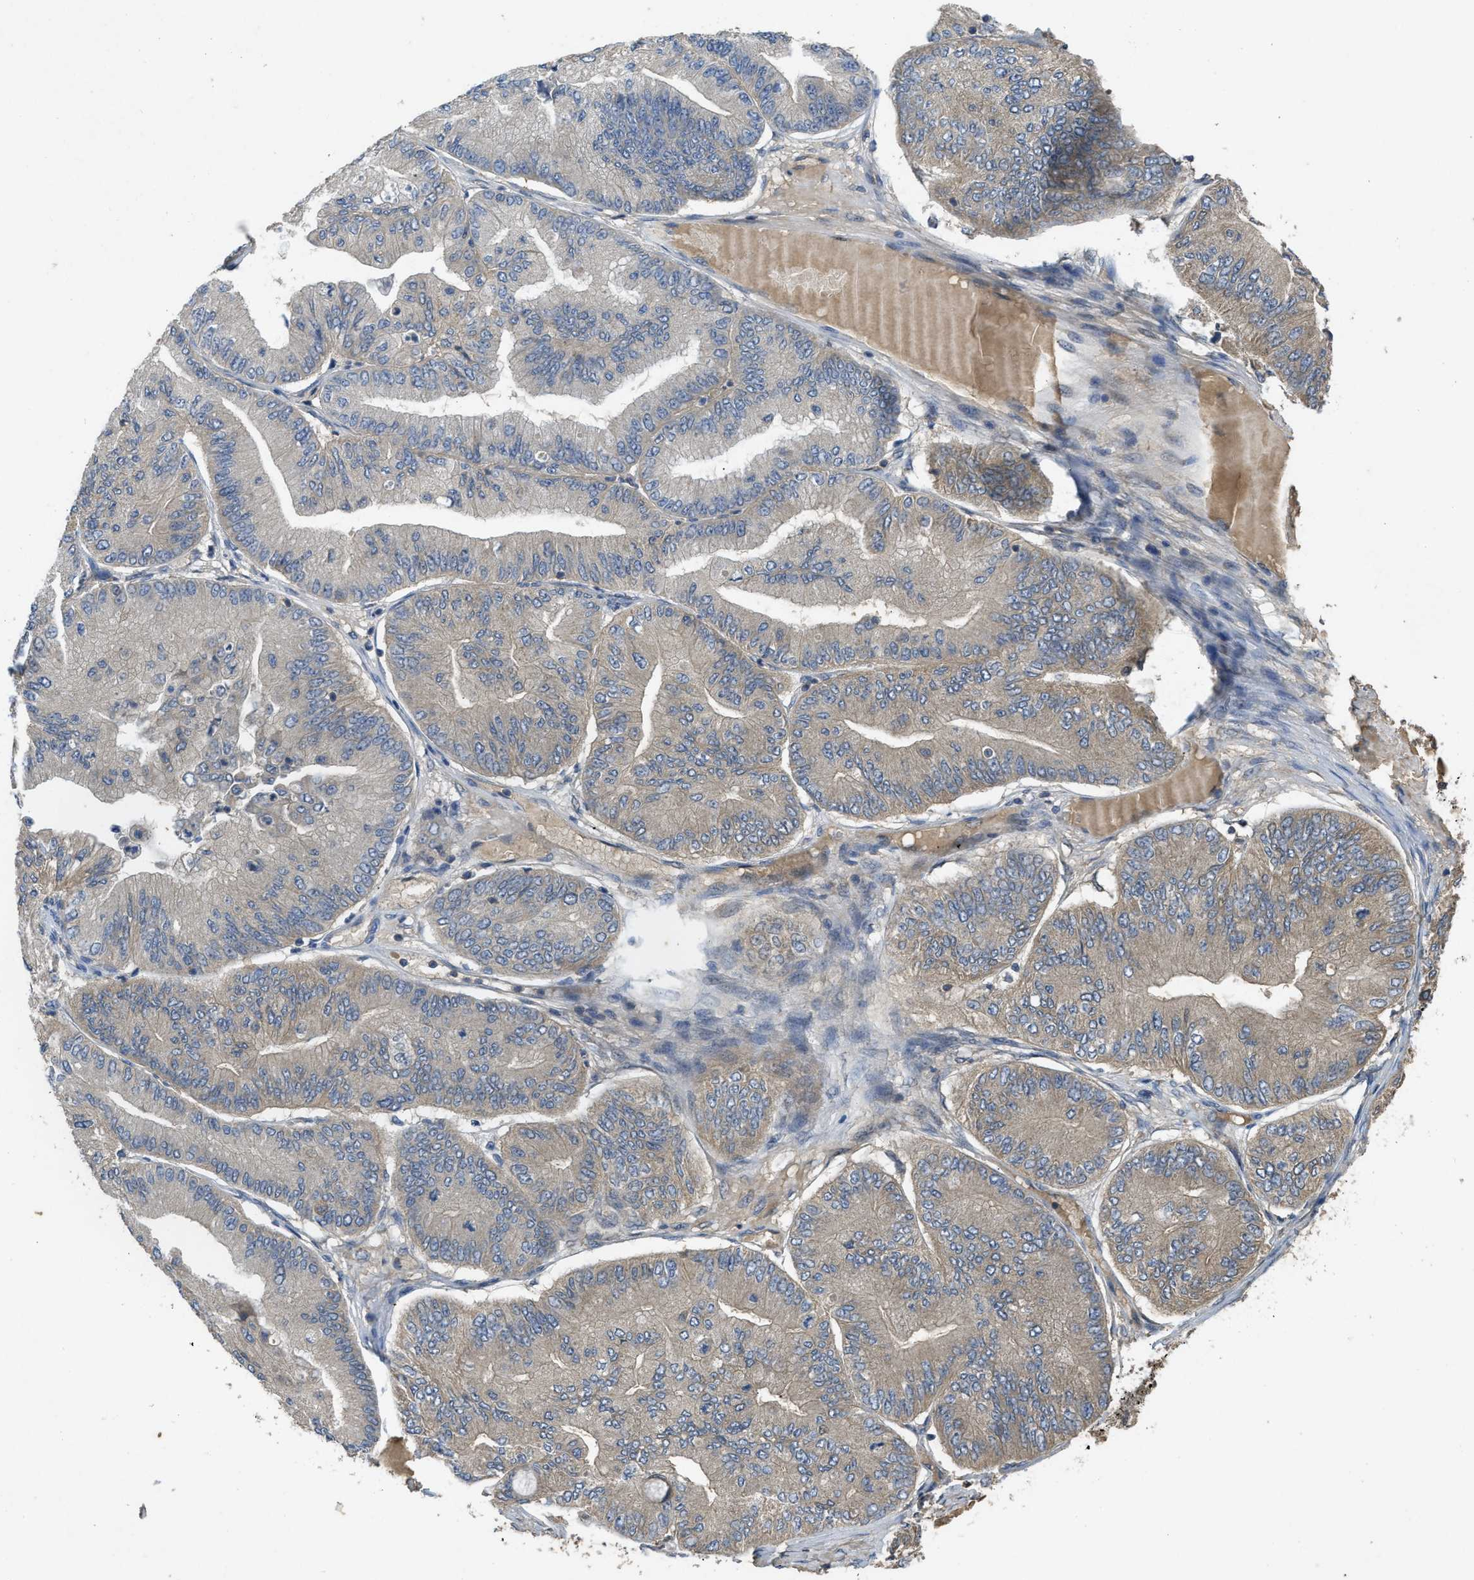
{"staining": {"intensity": "negative", "quantity": "none", "location": "none"}, "tissue": "ovarian cancer", "cell_type": "Tumor cells", "image_type": "cancer", "snomed": [{"axis": "morphology", "description": "Cystadenocarcinoma, mucinous, NOS"}, {"axis": "topography", "description": "Ovary"}], "caption": "Tumor cells show no significant protein positivity in ovarian mucinous cystadenocarcinoma.", "gene": "PPP3CA", "patient": {"sex": "female", "age": 61}}